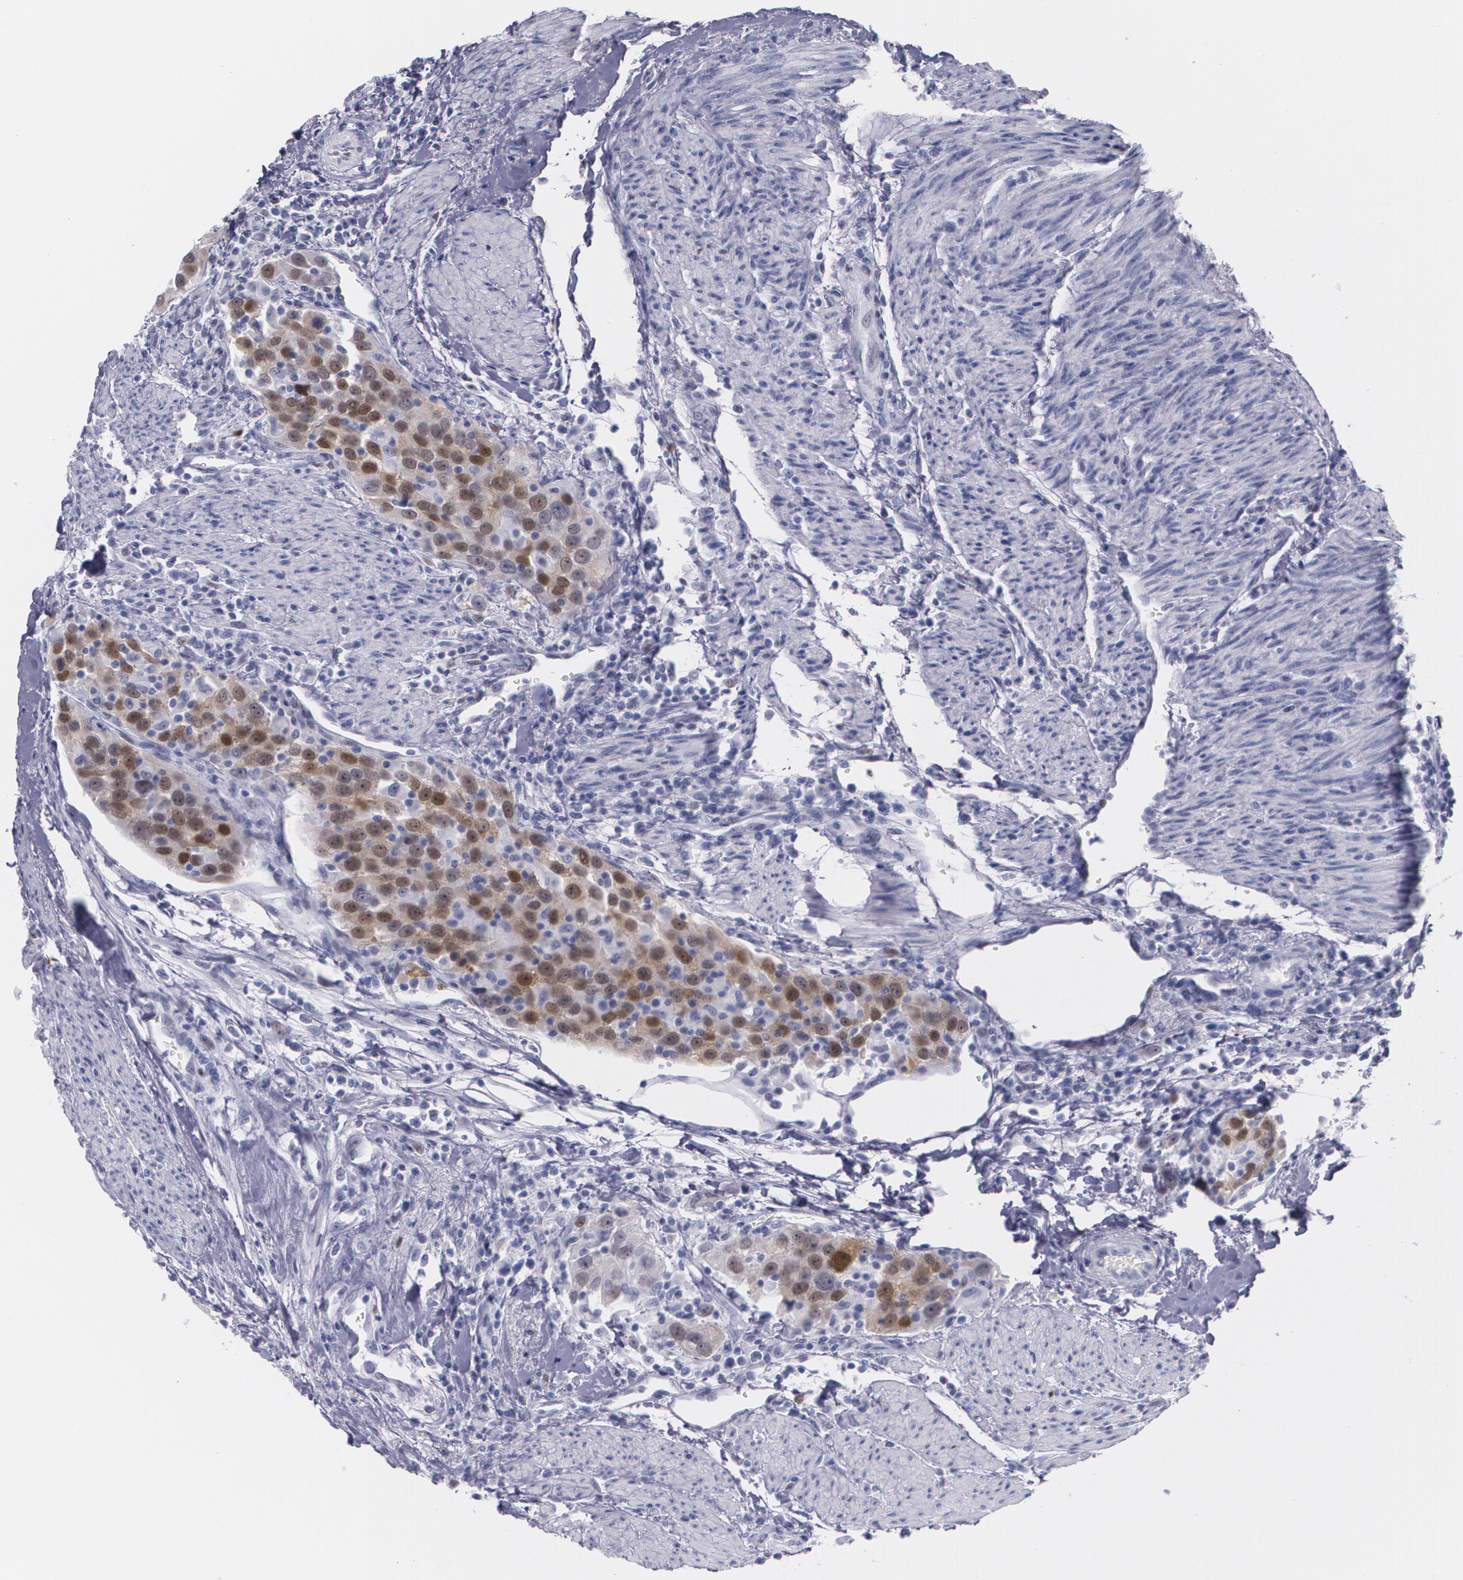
{"staining": {"intensity": "moderate", "quantity": ">75%", "location": "cytoplasmic/membranous,nuclear"}, "tissue": "urothelial cancer", "cell_type": "Tumor cells", "image_type": "cancer", "snomed": [{"axis": "morphology", "description": "Urothelial carcinoma, High grade"}, {"axis": "topography", "description": "Urinary bladder"}], "caption": "Urothelial cancer stained with a protein marker exhibits moderate staining in tumor cells.", "gene": "TP53", "patient": {"sex": "female", "age": 80}}